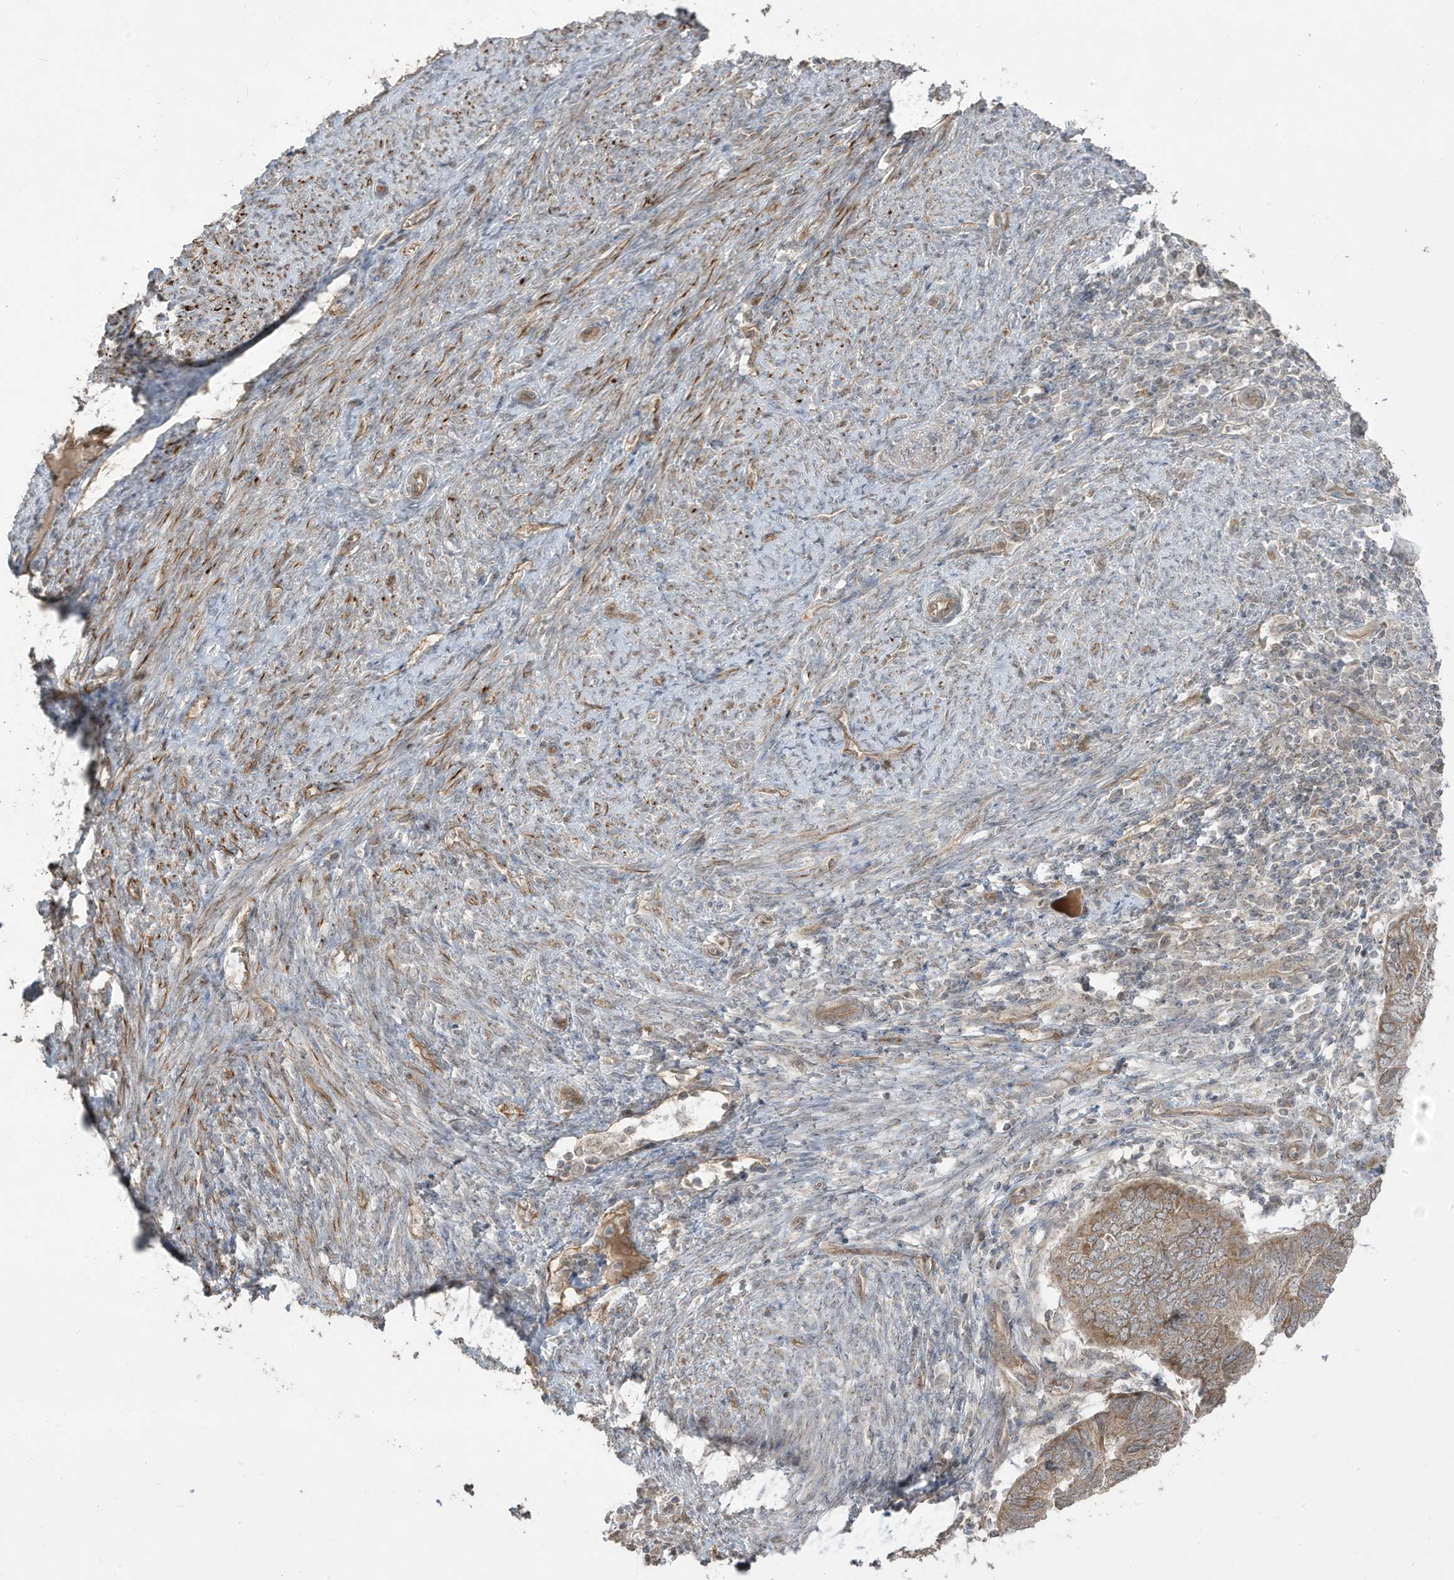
{"staining": {"intensity": "moderate", "quantity": ">75%", "location": "cytoplasmic/membranous"}, "tissue": "endometrial cancer", "cell_type": "Tumor cells", "image_type": "cancer", "snomed": [{"axis": "morphology", "description": "Adenocarcinoma, NOS"}, {"axis": "topography", "description": "Uterus"}], "caption": "DAB (3,3'-diaminobenzidine) immunohistochemical staining of human endometrial cancer (adenocarcinoma) demonstrates moderate cytoplasmic/membranous protein expression in approximately >75% of tumor cells.", "gene": "DNAJC12", "patient": {"sex": "female", "age": 77}}